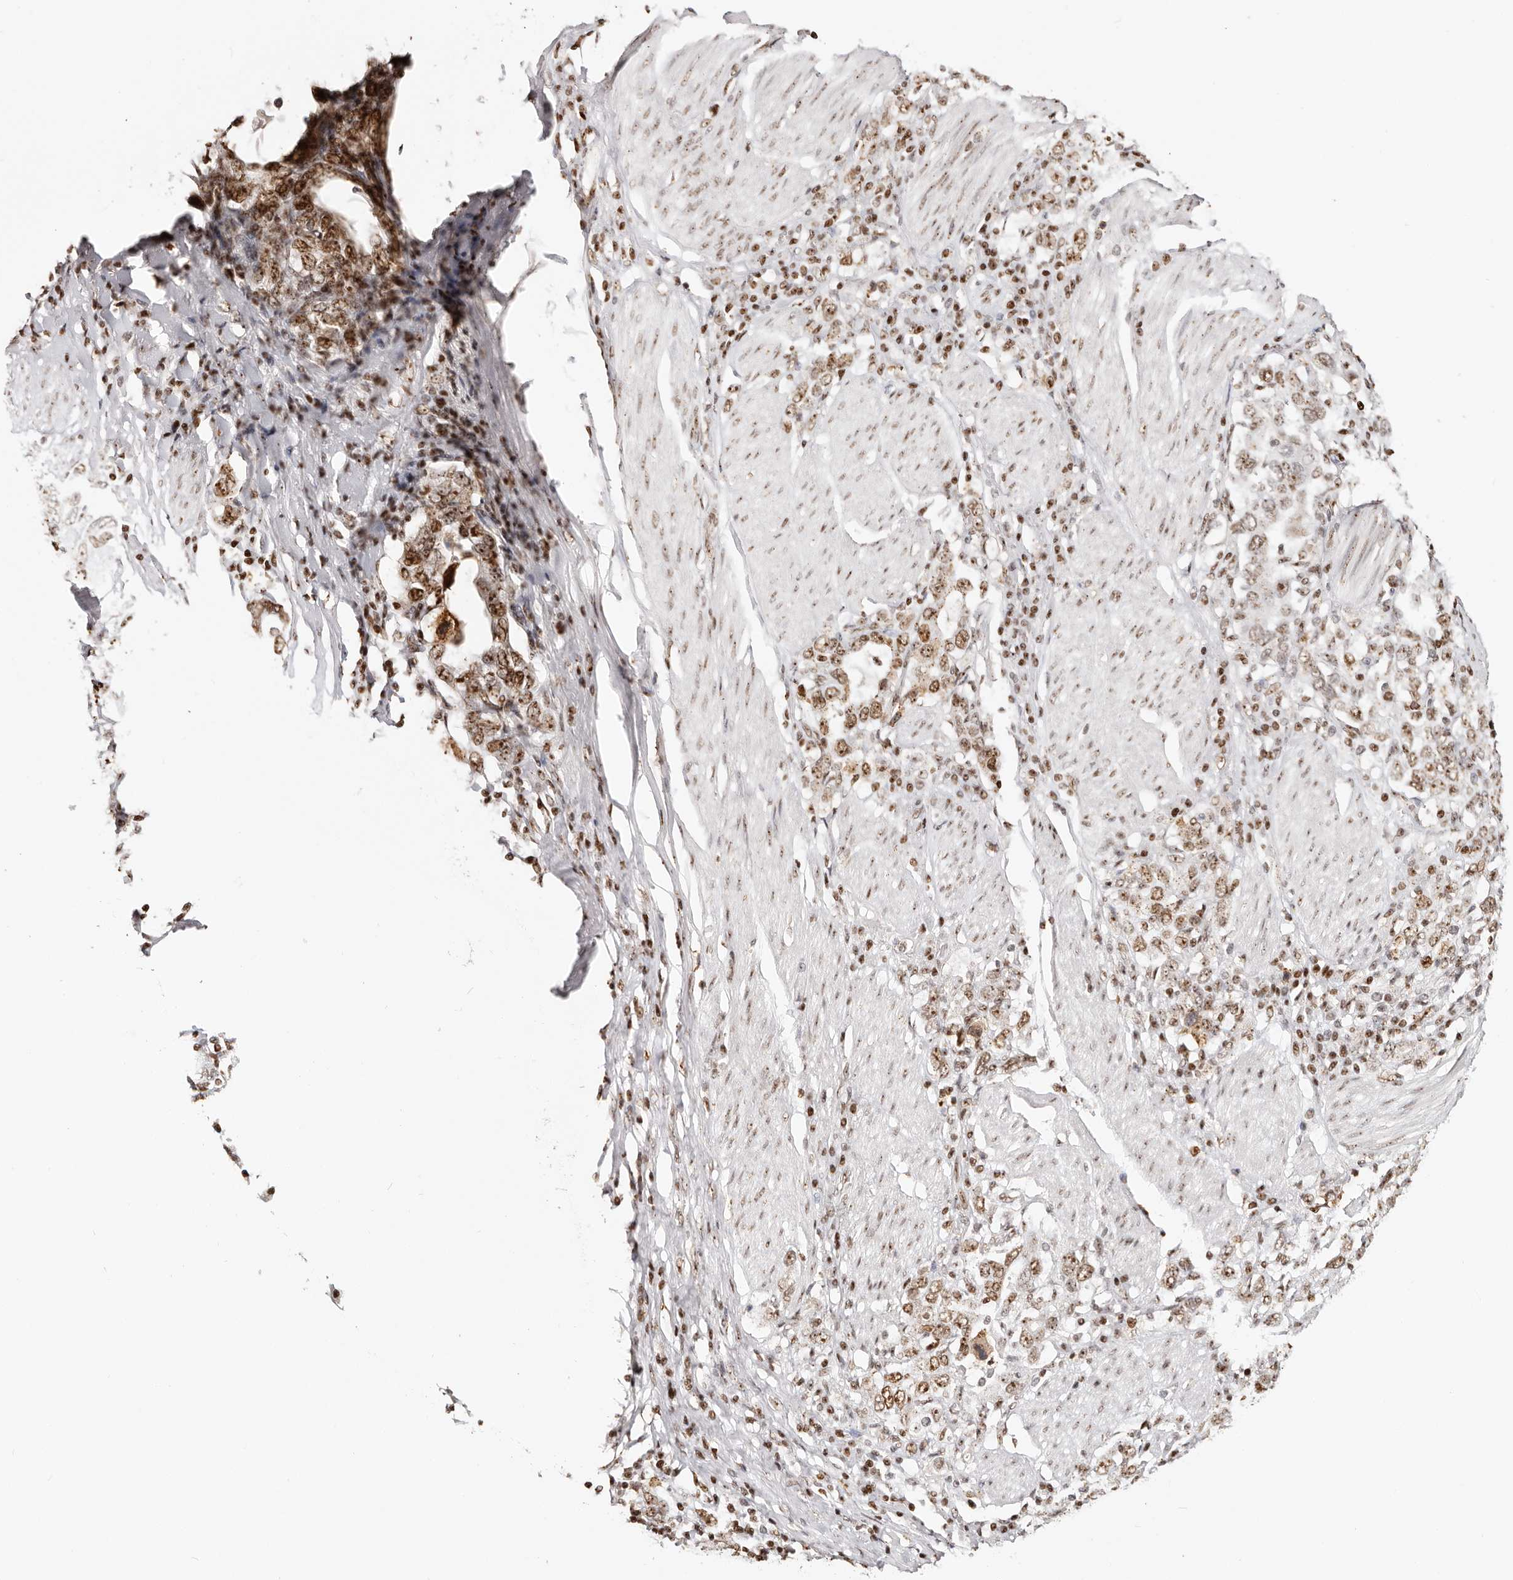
{"staining": {"intensity": "moderate", "quantity": ">75%", "location": "nuclear"}, "tissue": "stomach cancer", "cell_type": "Tumor cells", "image_type": "cancer", "snomed": [{"axis": "morphology", "description": "Adenocarcinoma, NOS"}, {"axis": "topography", "description": "Stomach, upper"}], "caption": "A medium amount of moderate nuclear staining is appreciated in about >75% of tumor cells in stomach cancer tissue.", "gene": "IQGAP3", "patient": {"sex": "male", "age": 62}}